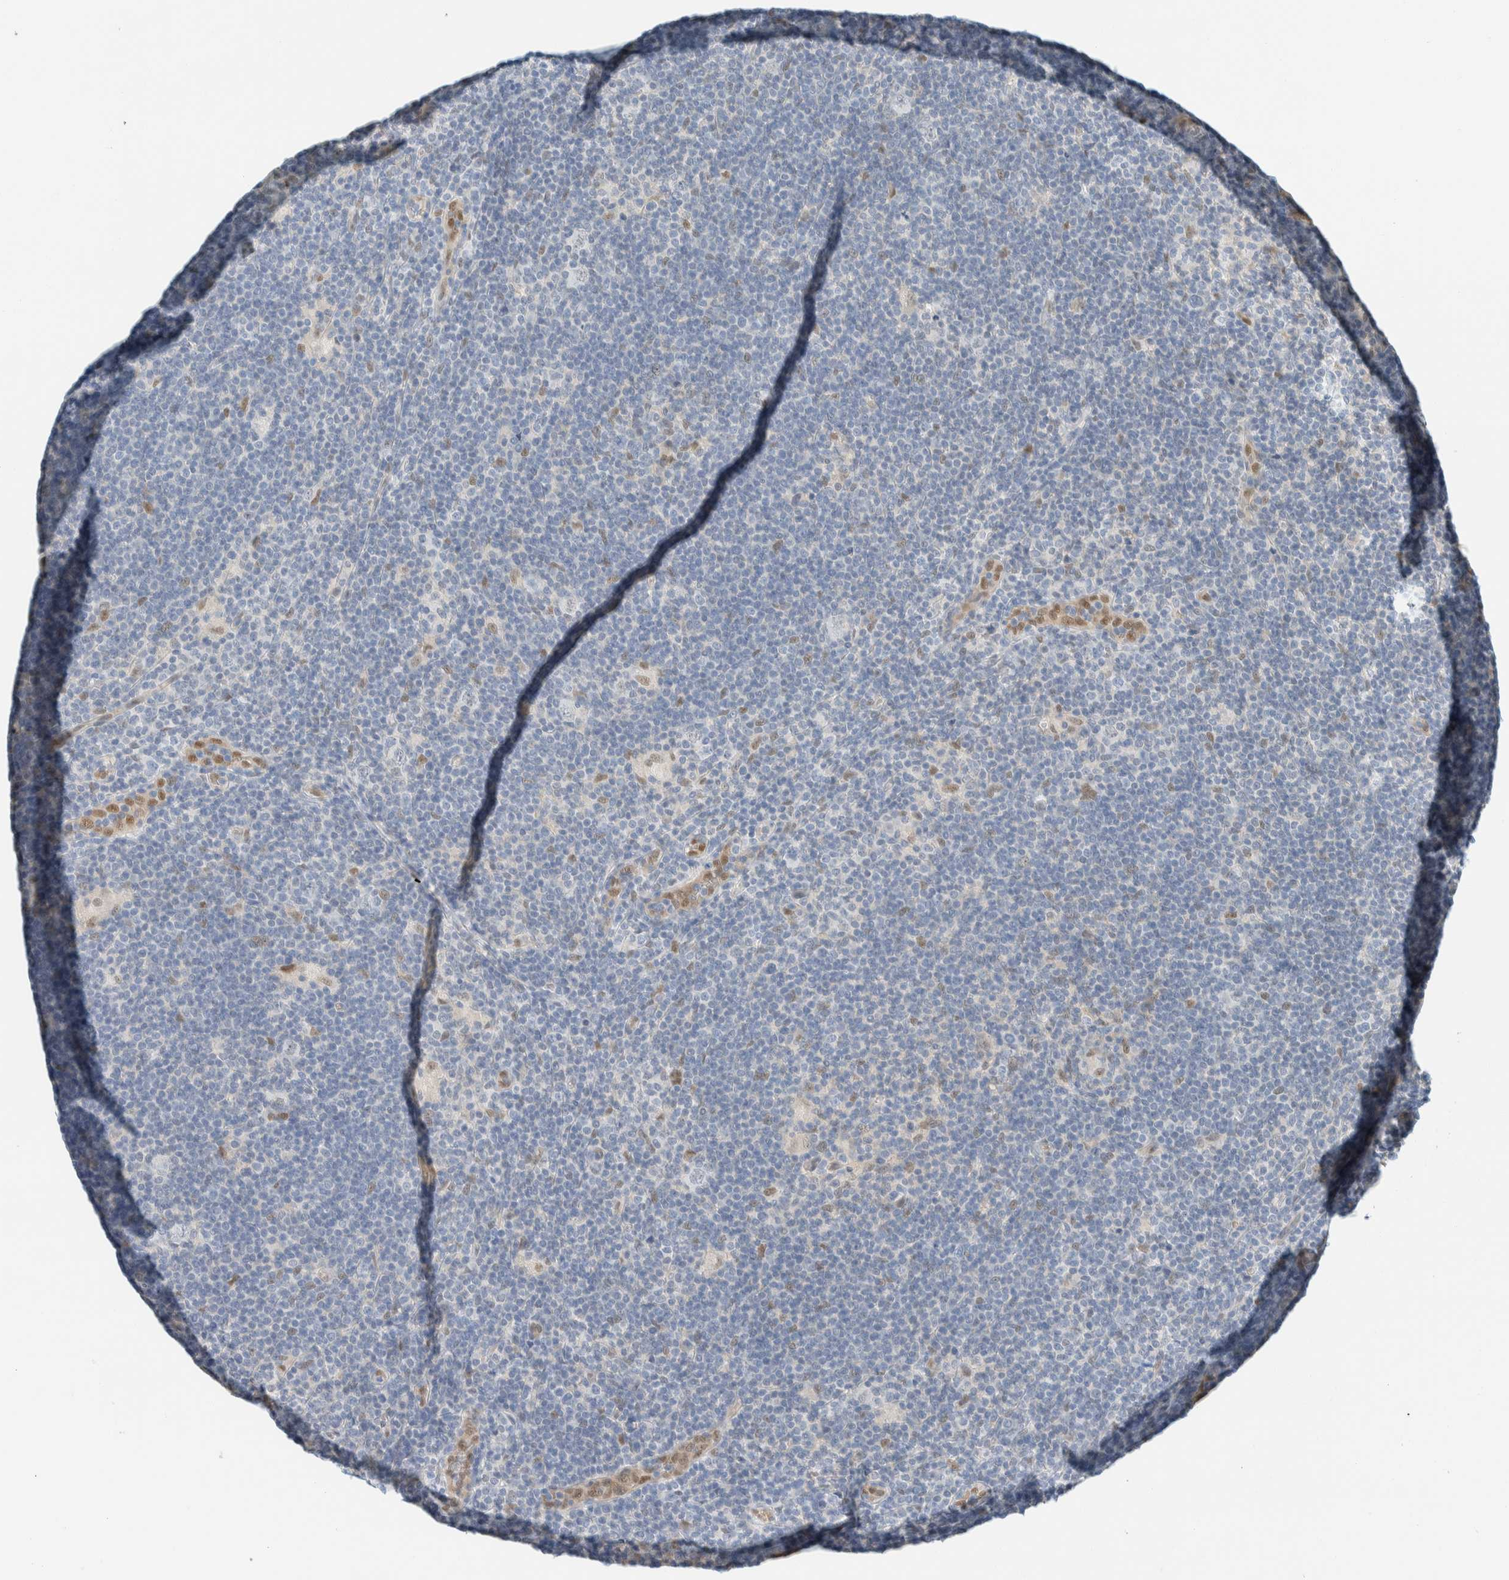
{"staining": {"intensity": "negative", "quantity": "none", "location": "none"}, "tissue": "lymphoma", "cell_type": "Tumor cells", "image_type": "cancer", "snomed": [{"axis": "morphology", "description": "Hodgkin's disease, NOS"}, {"axis": "topography", "description": "Lymph node"}], "caption": "Lymphoma stained for a protein using immunohistochemistry (IHC) reveals no positivity tumor cells.", "gene": "TSTD2", "patient": {"sex": "female", "age": 57}}